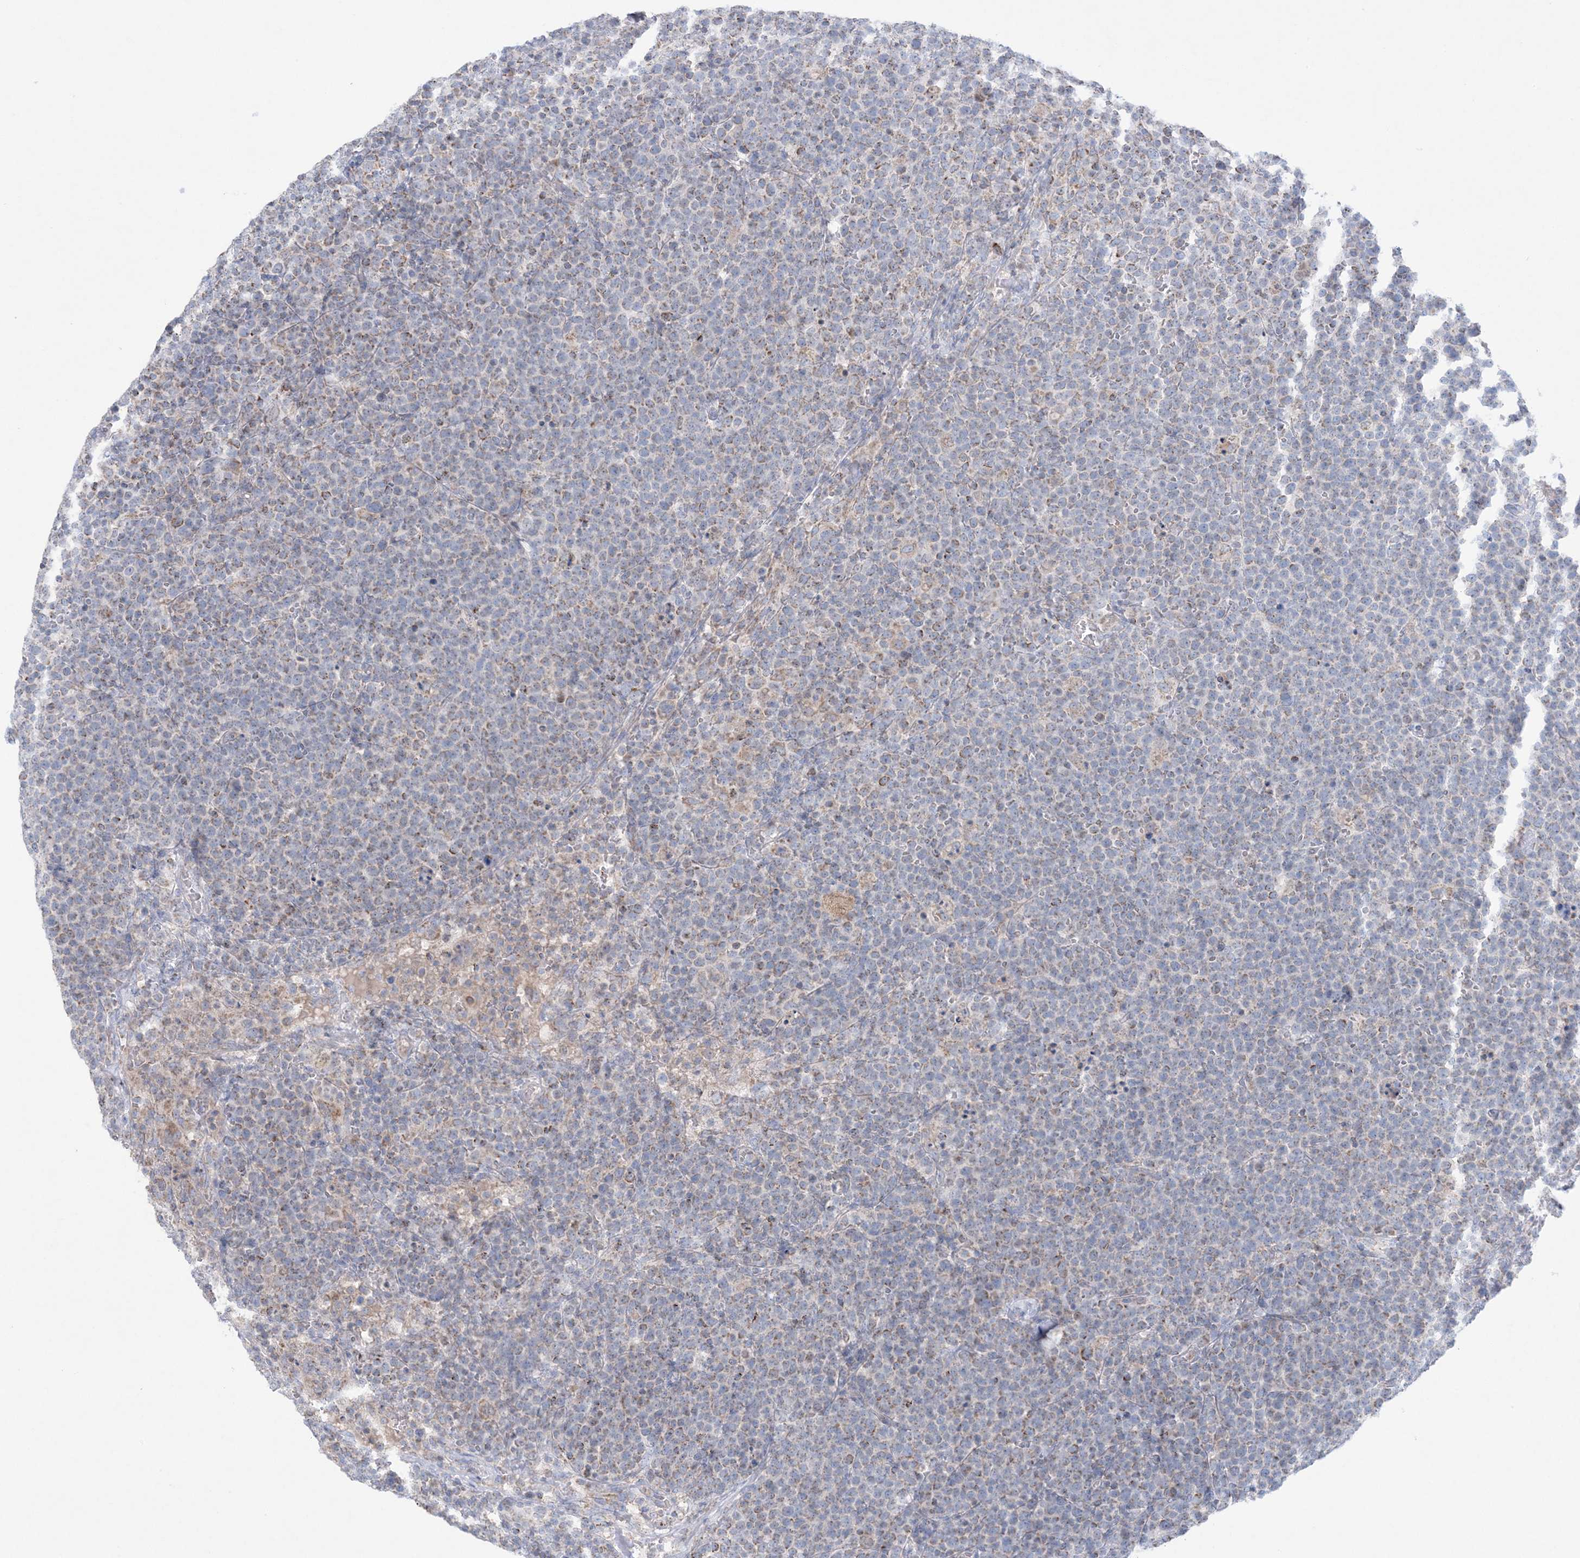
{"staining": {"intensity": "moderate", "quantity": "<25%", "location": "cytoplasmic/membranous"}, "tissue": "lymphoma", "cell_type": "Tumor cells", "image_type": "cancer", "snomed": [{"axis": "morphology", "description": "Malignant lymphoma, non-Hodgkin's type, High grade"}, {"axis": "topography", "description": "Lymph node"}], "caption": "Lymphoma stained with DAB immunohistochemistry demonstrates low levels of moderate cytoplasmic/membranous expression in approximately <25% of tumor cells. (Brightfield microscopy of DAB IHC at high magnification).", "gene": "KCTD6", "patient": {"sex": "male", "age": 61}}